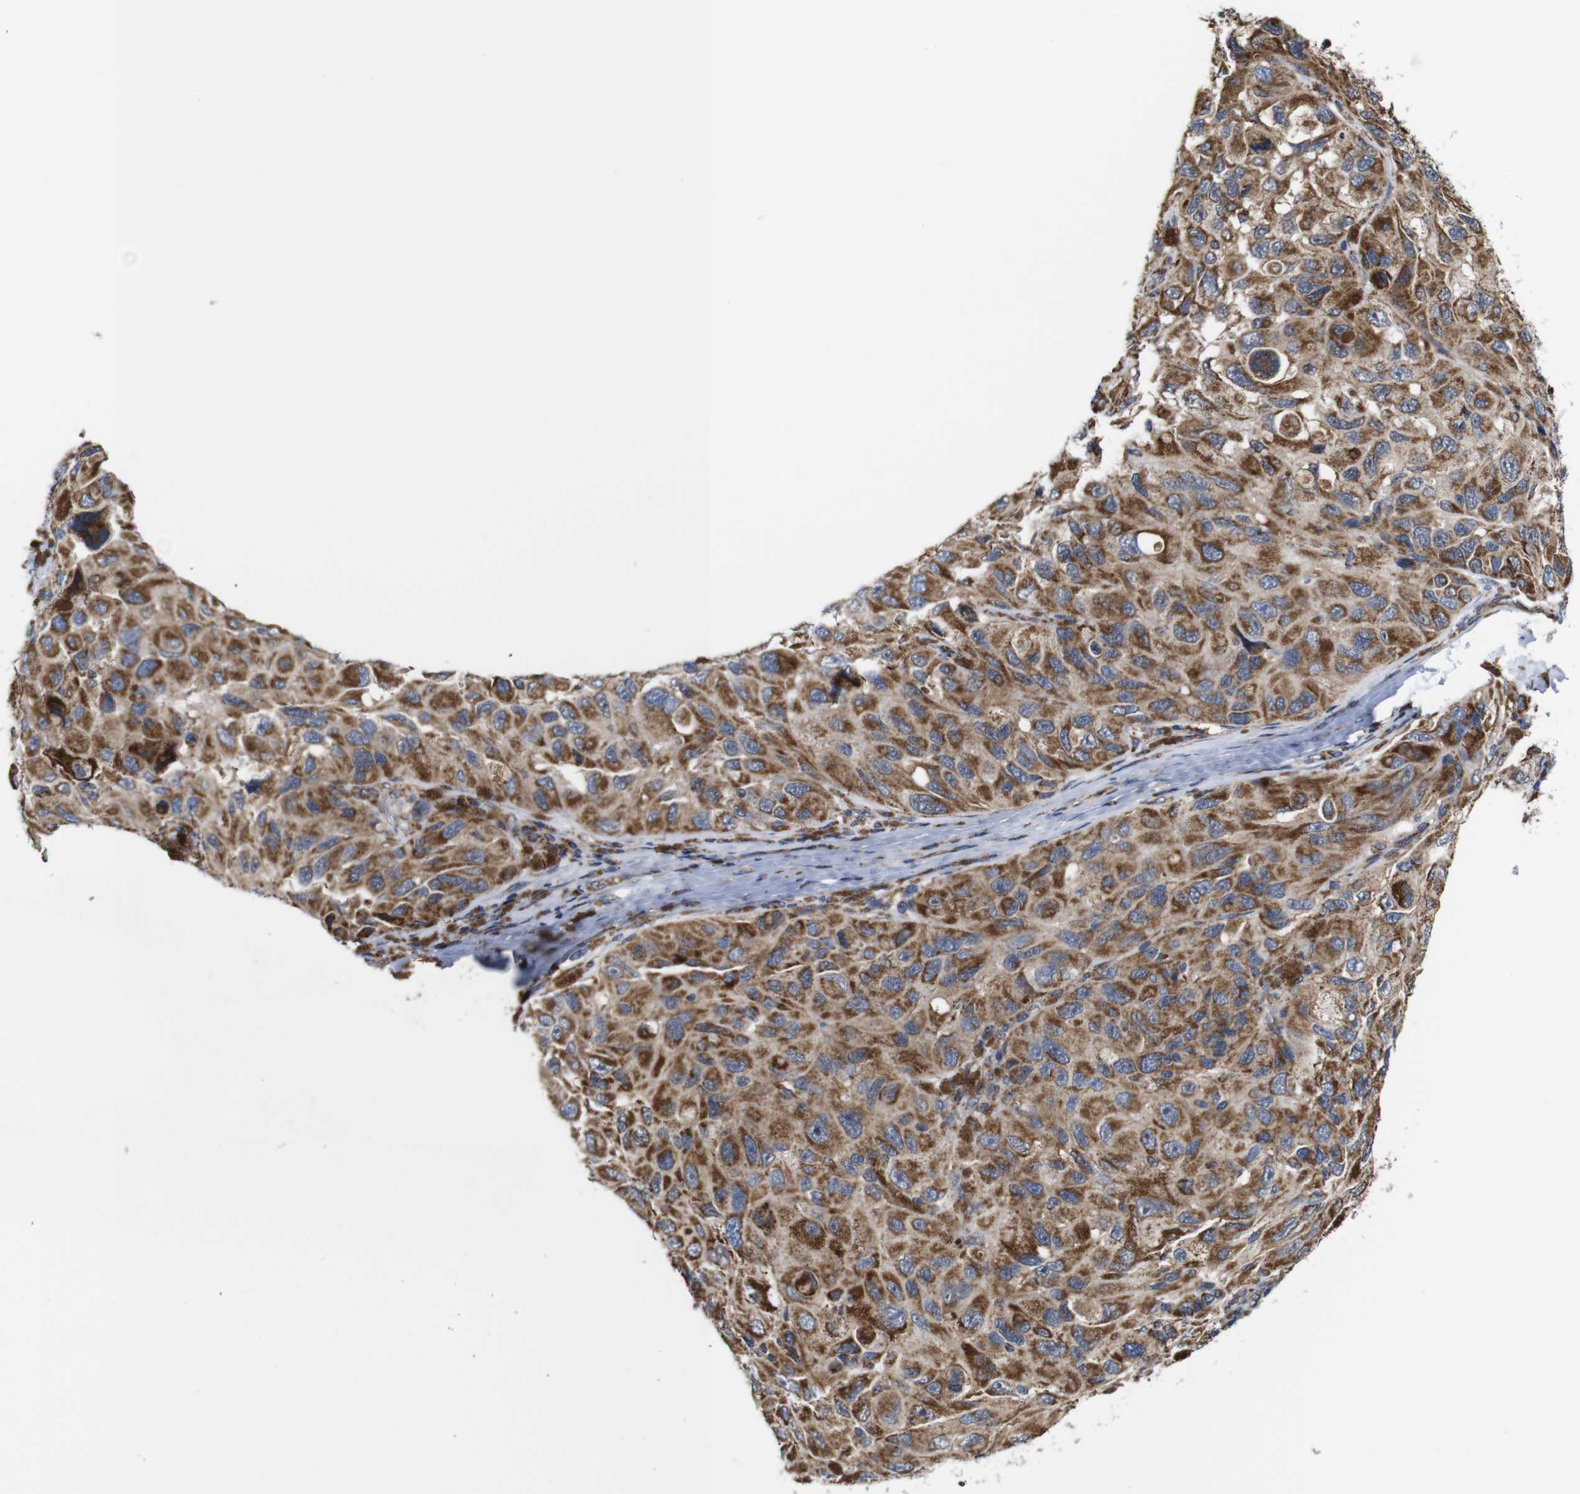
{"staining": {"intensity": "strong", "quantity": "25%-75%", "location": "cytoplasmic/membranous"}, "tissue": "melanoma", "cell_type": "Tumor cells", "image_type": "cancer", "snomed": [{"axis": "morphology", "description": "Malignant melanoma, NOS"}, {"axis": "topography", "description": "Skin"}], "caption": "This micrograph exhibits immunohistochemistry (IHC) staining of melanoma, with high strong cytoplasmic/membranous staining in approximately 25%-75% of tumor cells.", "gene": "C17orf80", "patient": {"sex": "female", "age": 73}}